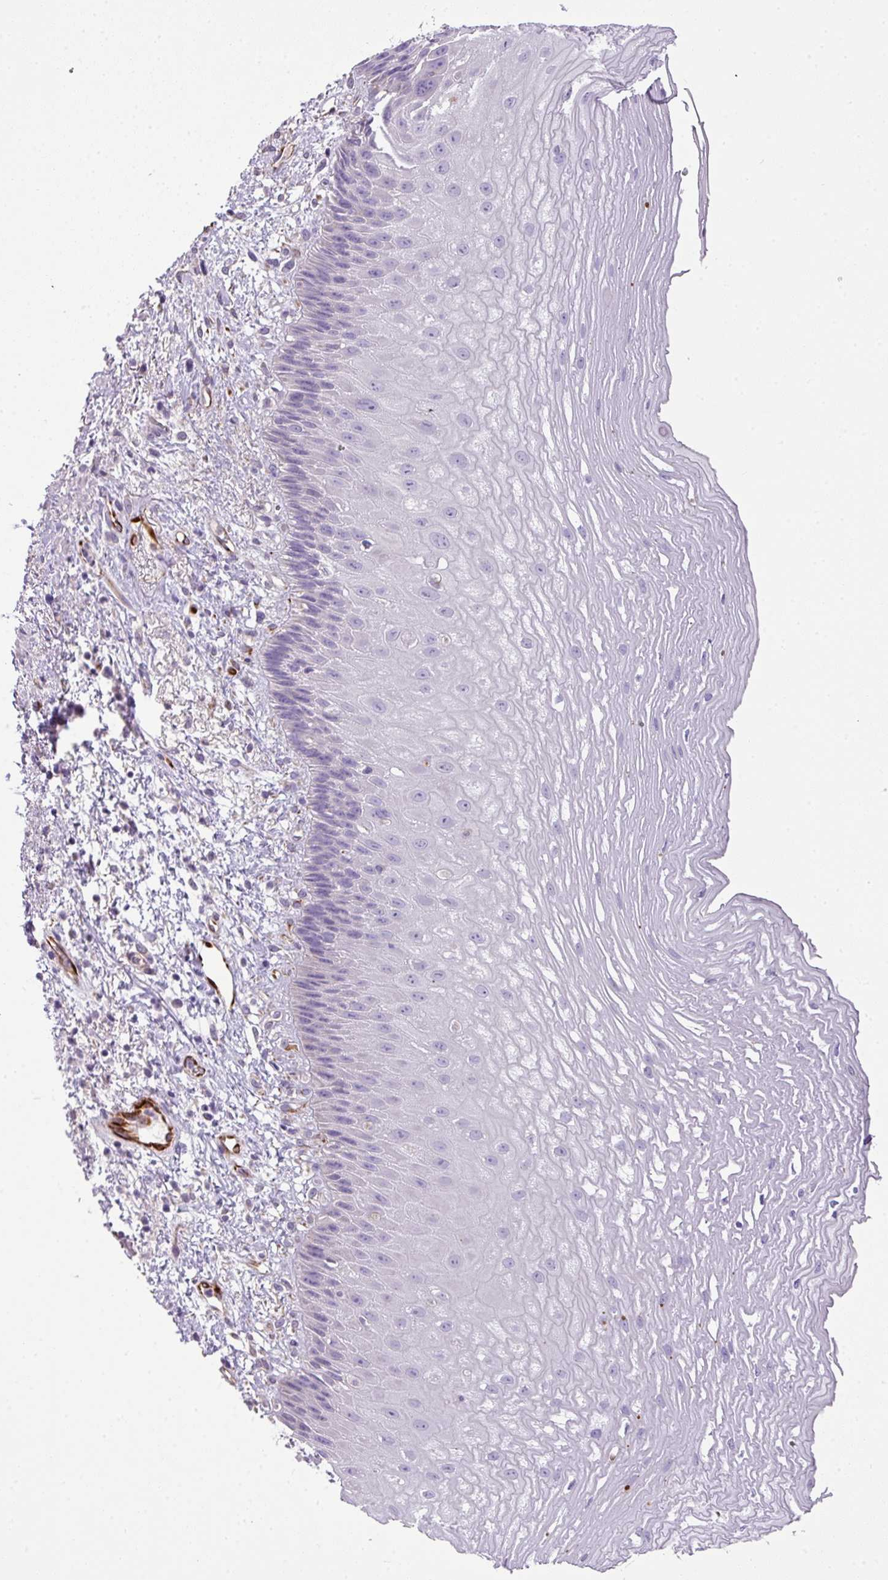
{"staining": {"intensity": "negative", "quantity": "none", "location": "none"}, "tissue": "esophagus", "cell_type": "Squamous epithelial cells", "image_type": "normal", "snomed": [{"axis": "morphology", "description": "Normal tissue, NOS"}, {"axis": "topography", "description": "Esophagus"}], "caption": "Image shows no protein positivity in squamous epithelial cells of unremarkable esophagus.", "gene": "ENSG00000273748", "patient": {"sex": "male", "age": 60}}